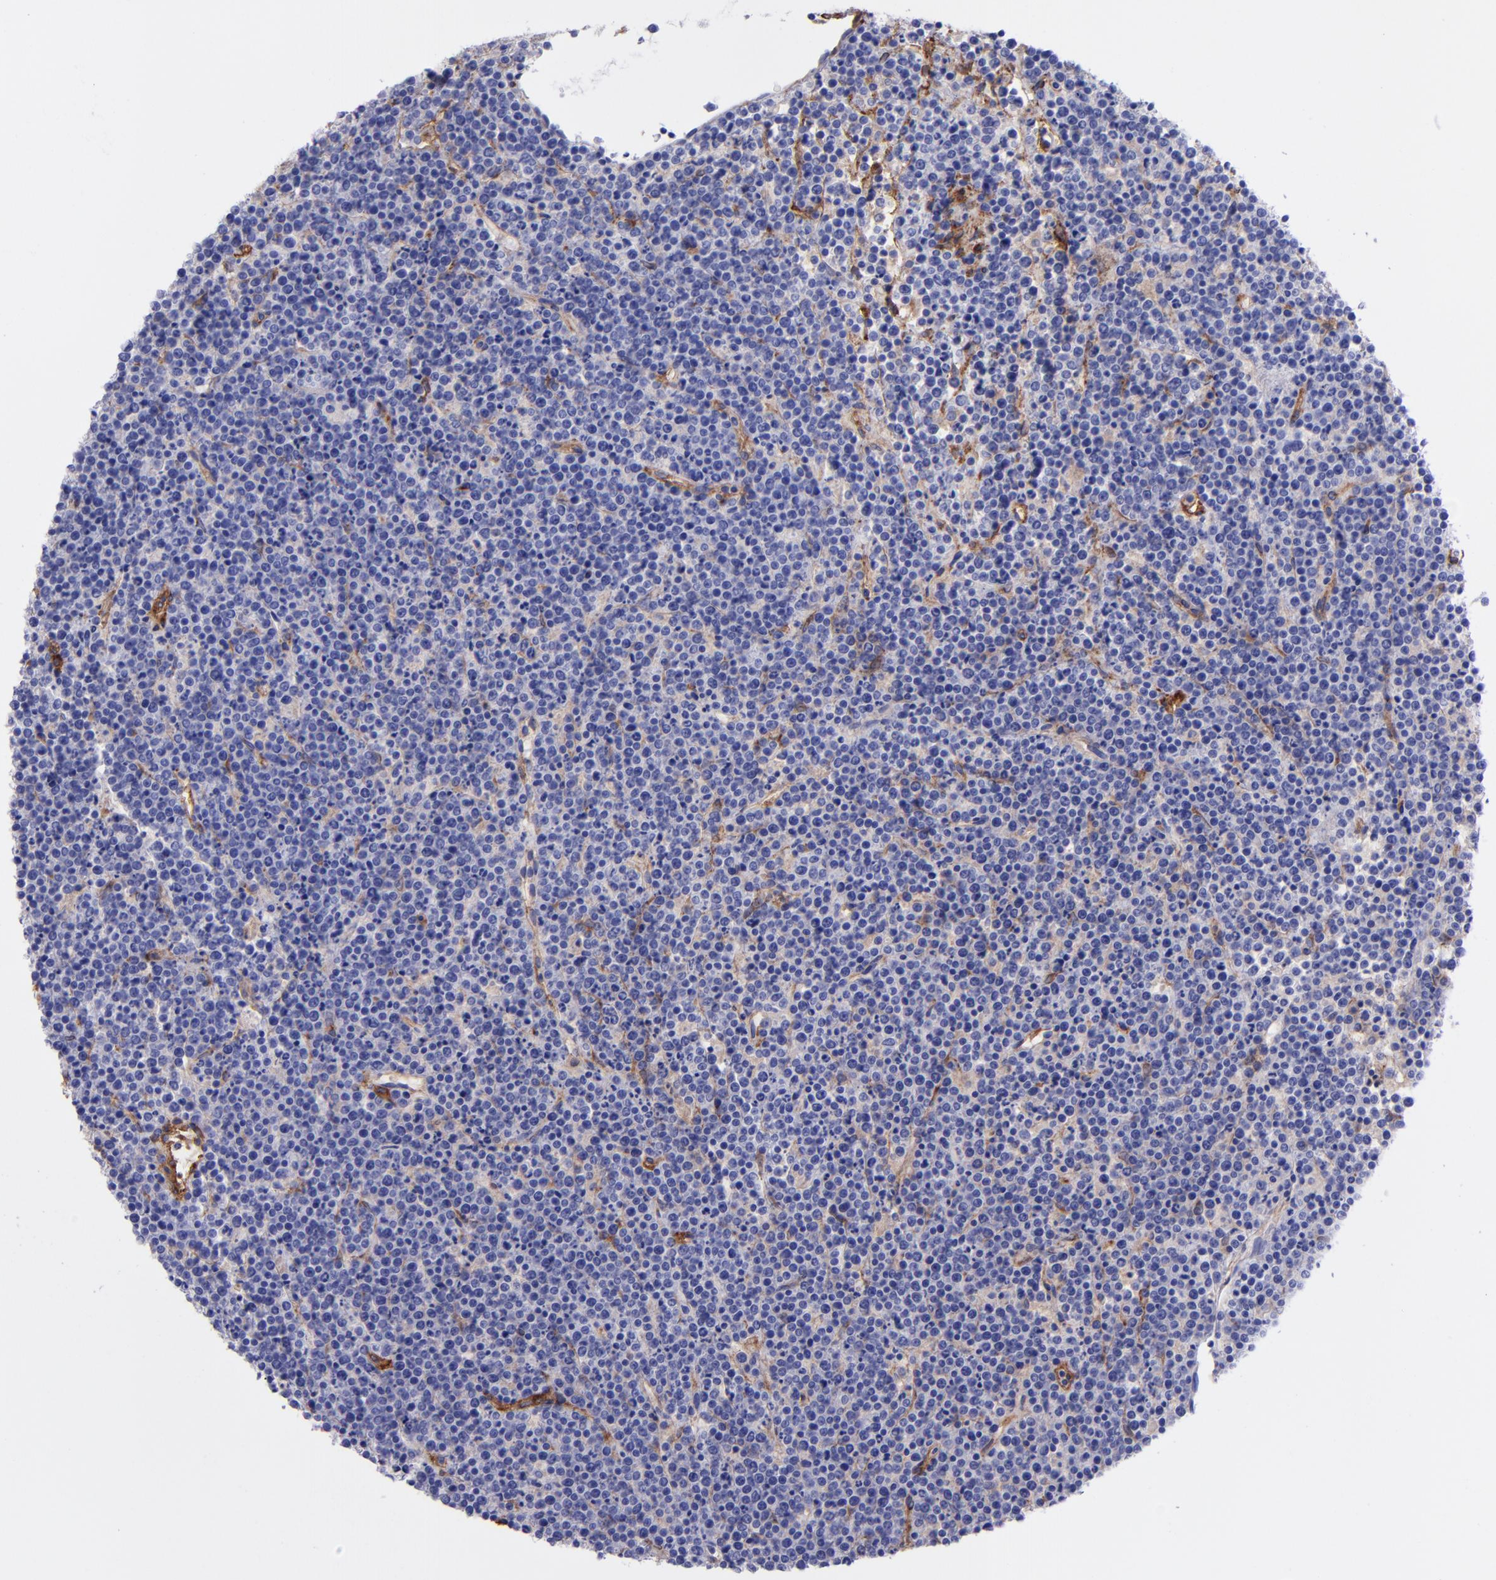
{"staining": {"intensity": "negative", "quantity": "none", "location": "none"}, "tissue": "lymphoma", "cell_type": "Tumor cells", "image_type": "cancer", "snomed": [{"axis": "morphology", "description": "Malignant lymphoma, non-Hodgkin's type, High grade"}, {"axis": "topography", "description": "Ovary"}], "caption": "Lymphoma was stained to show a protein in brown. There is no significant positivity in tumor cells.", "gene": "ITGAV", "patient": {"sex": "female", "age": 56}}